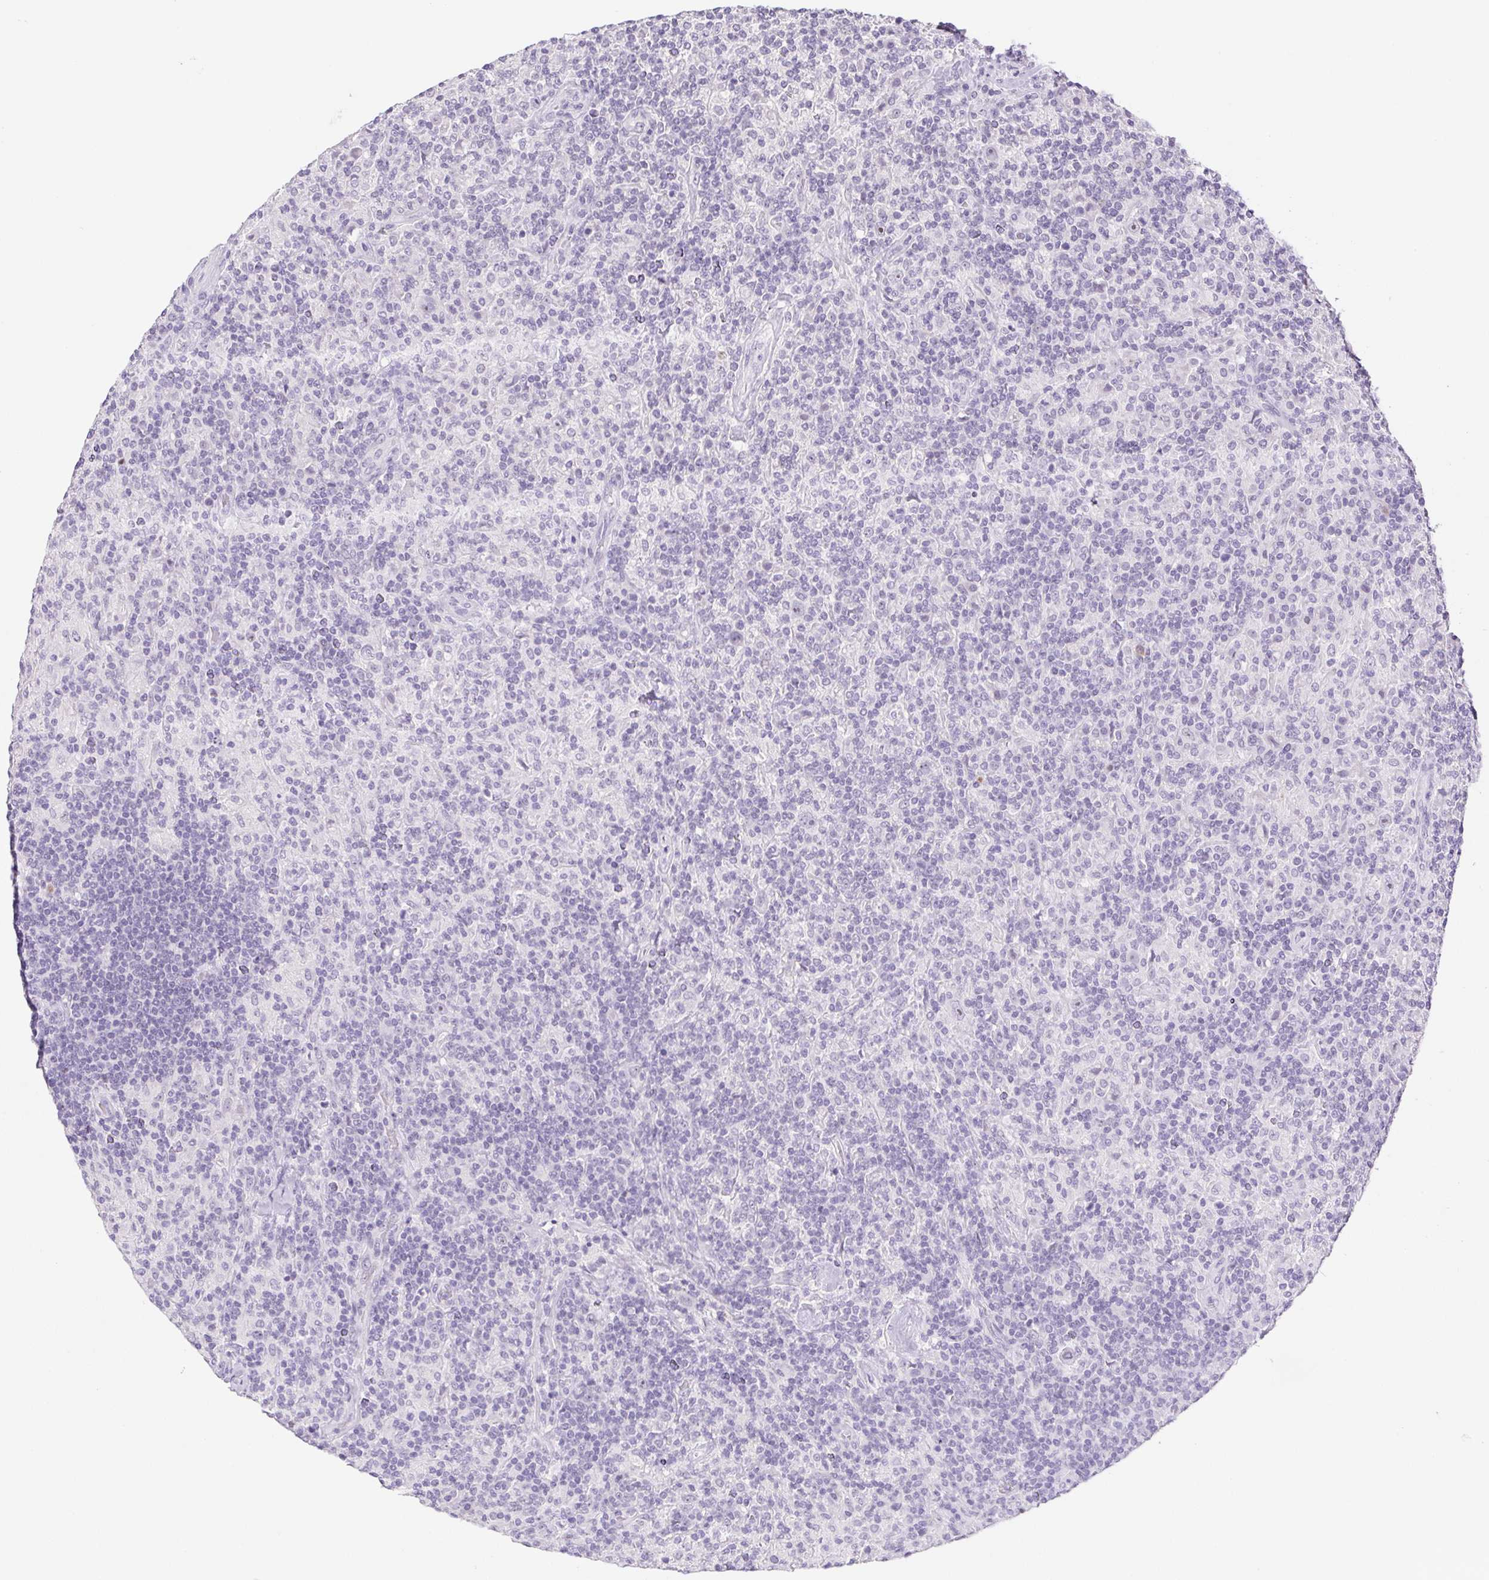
{"staining": {"intensity": "negative", "quantity": "none", "location": "none"}, "tissue": "lymphoma", "cell_type": "Tumor cells", "image_type": "cancer", "snomed": [{"axis": "morphology", "description": "Hodgkin's disease, NOS"}, {"axis": "topography", "description": "Lymph node"}], "caption": "Tumor cells show no significant protein positivity in lymphoma.", "gene": "ST8SIA3", "patient": {"sex": "male", "age": 70}}